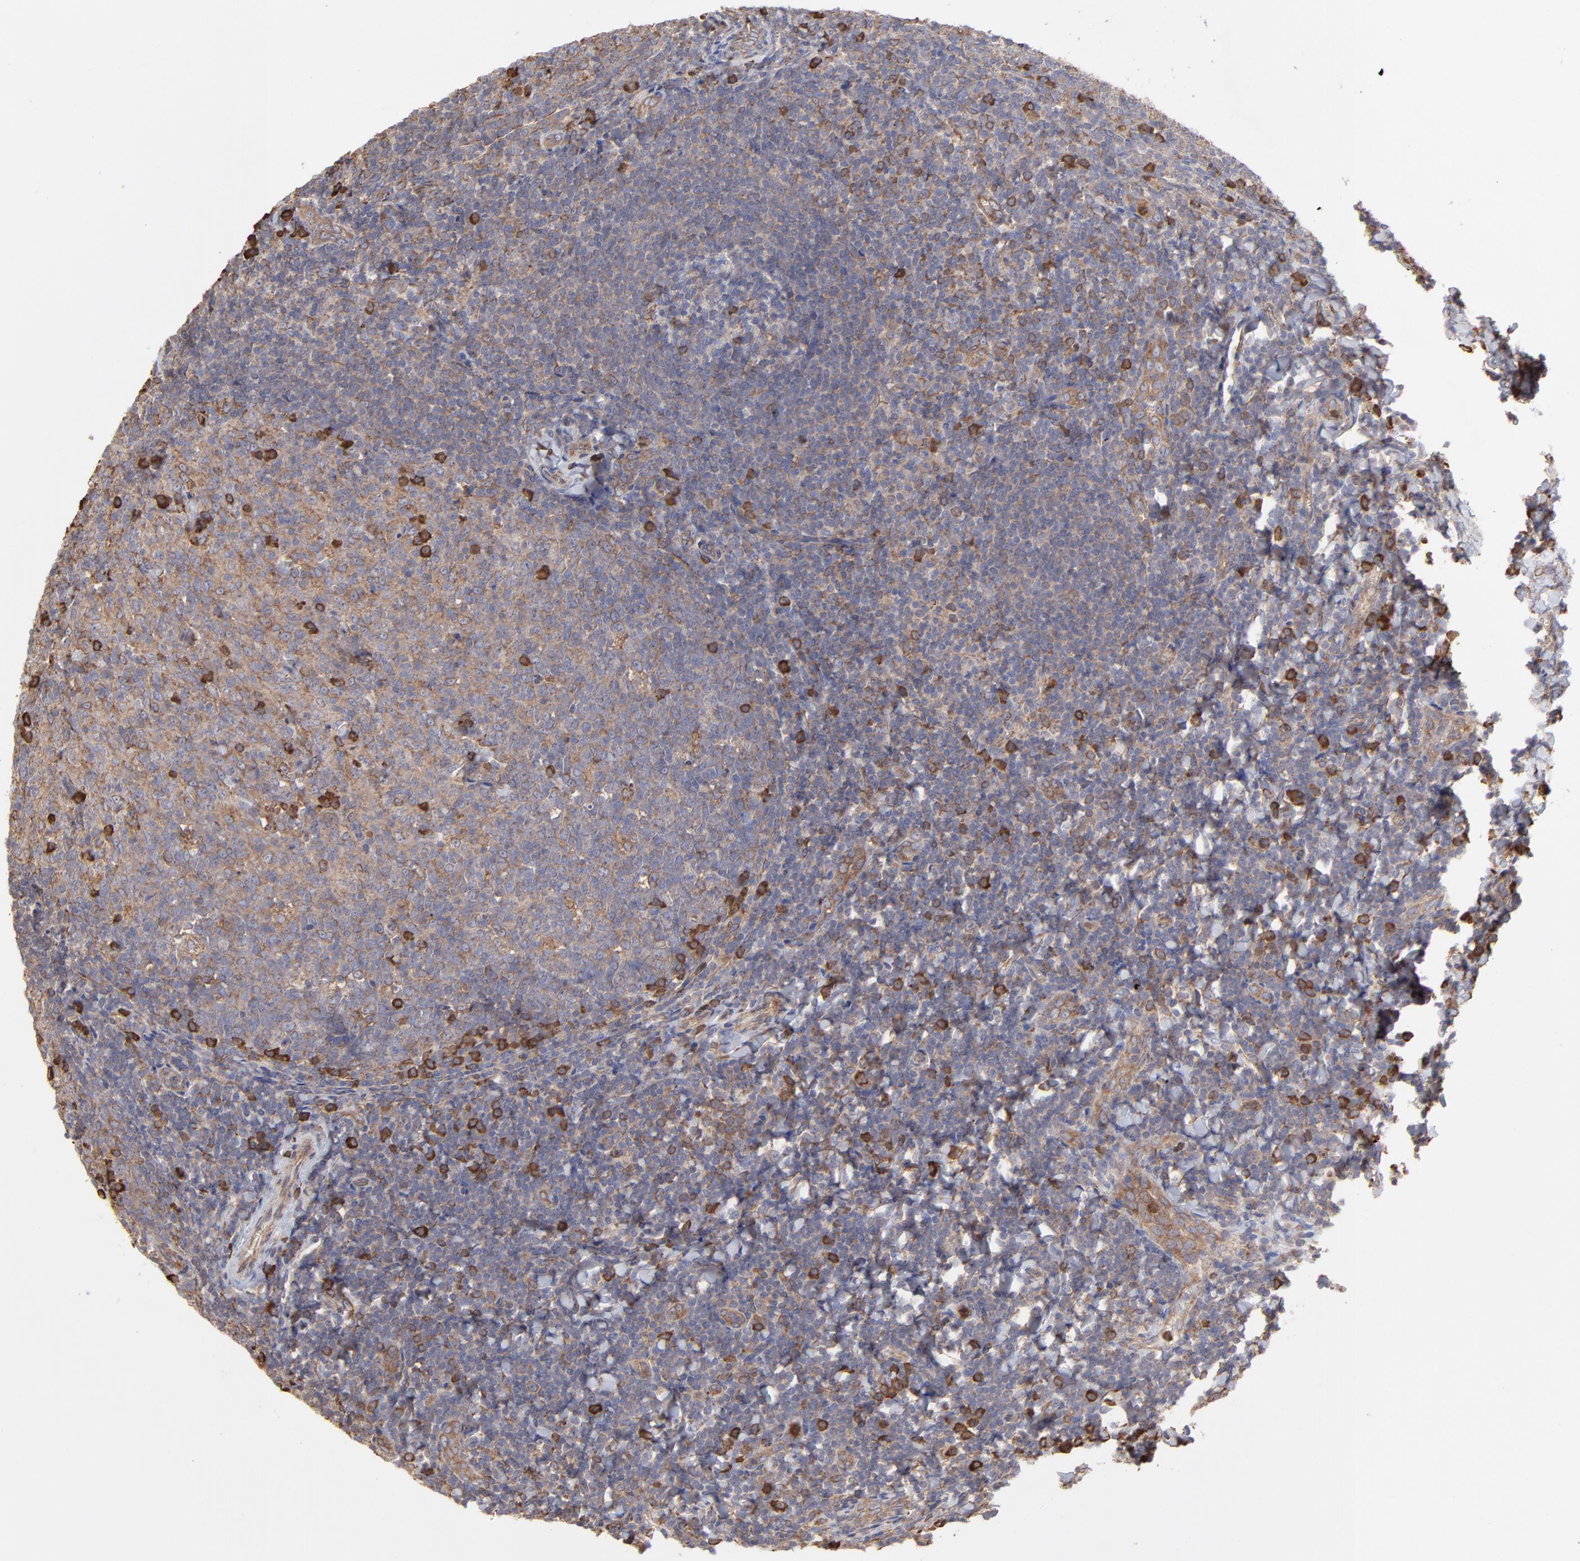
{"staining": {"intensity": "moderate", "quantity": ">75%", "location": "cytoplasmic/membranous"}, "tissue": "tonsil", "cell_type": "Germinal center cells", "image_type": "normal", "snomed": [{"axis": "morphology", "description": "Normal tissue, NOS"}, {"axis": "topography", "description": "Tonsil"}], "caption": "Tonsil stained for a protein (brown) exhibits moderate cytoplasmic/membranous positive expression in approximately >75% of germinal center cells.", "gene": "PFKM", "patient": {"sex": "male", "age": 31}}